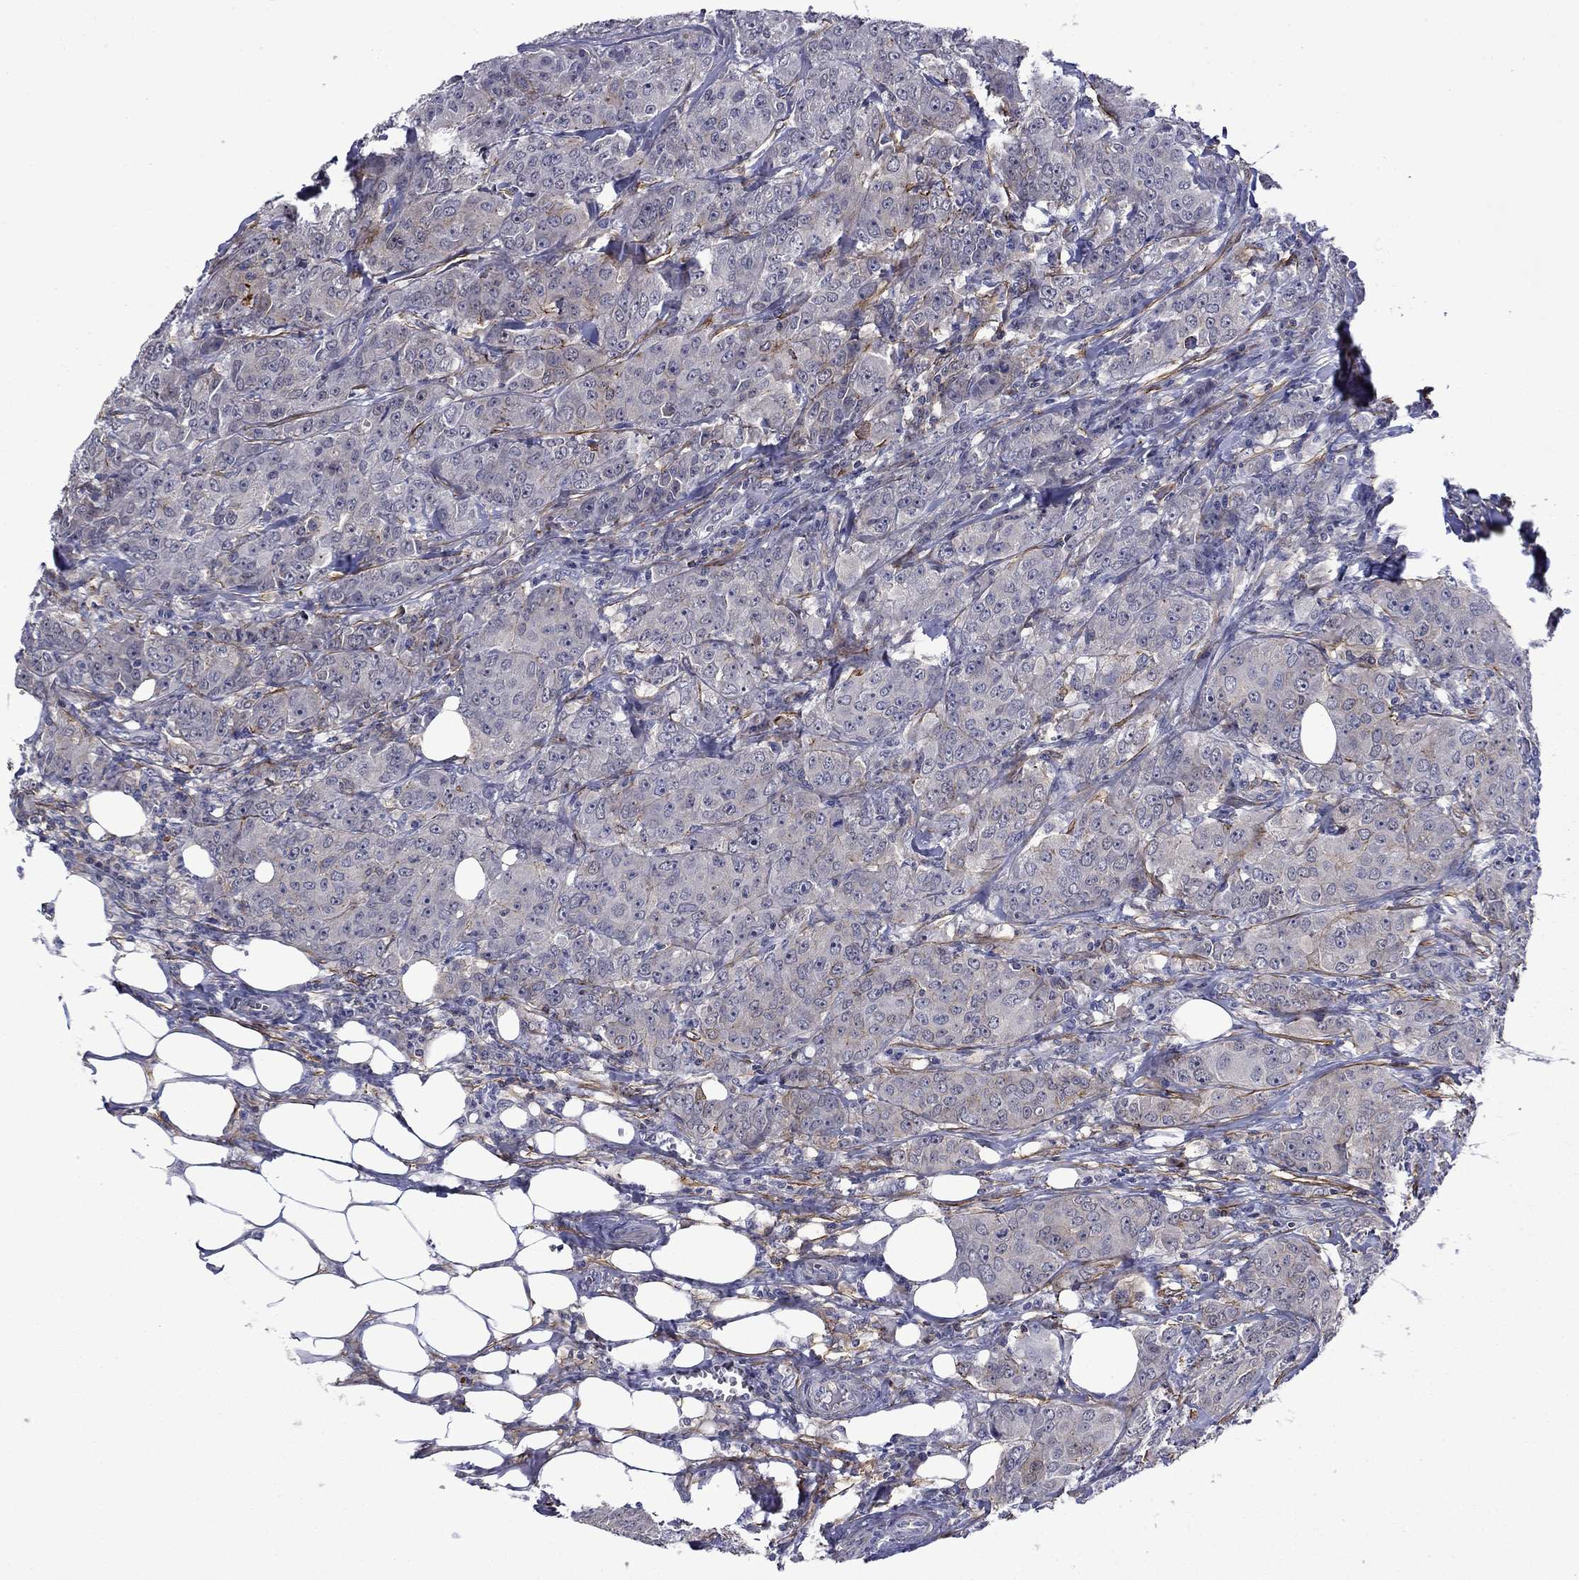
{"staining": {"intensity": "strong", "quantity": "<25%", "location": "cytoplasmic/membranous"}, "tissue": "breast cancer", "cell_type": "Tumor cells", "image_type": "cancer", "snomed": [{"axis": "morphology", "description": "Duct carcinoma"}, {"axis": "topography", "description": "Breast"}], "caption": "Protein expression analysis of infiltrating ductal carcinoma (breast) demonstrates strong cytoplasmic/membranous expression in about <25% of tumor cells.", "gene": "LMO7", "patient": {"sex": "female", "age": 43}}